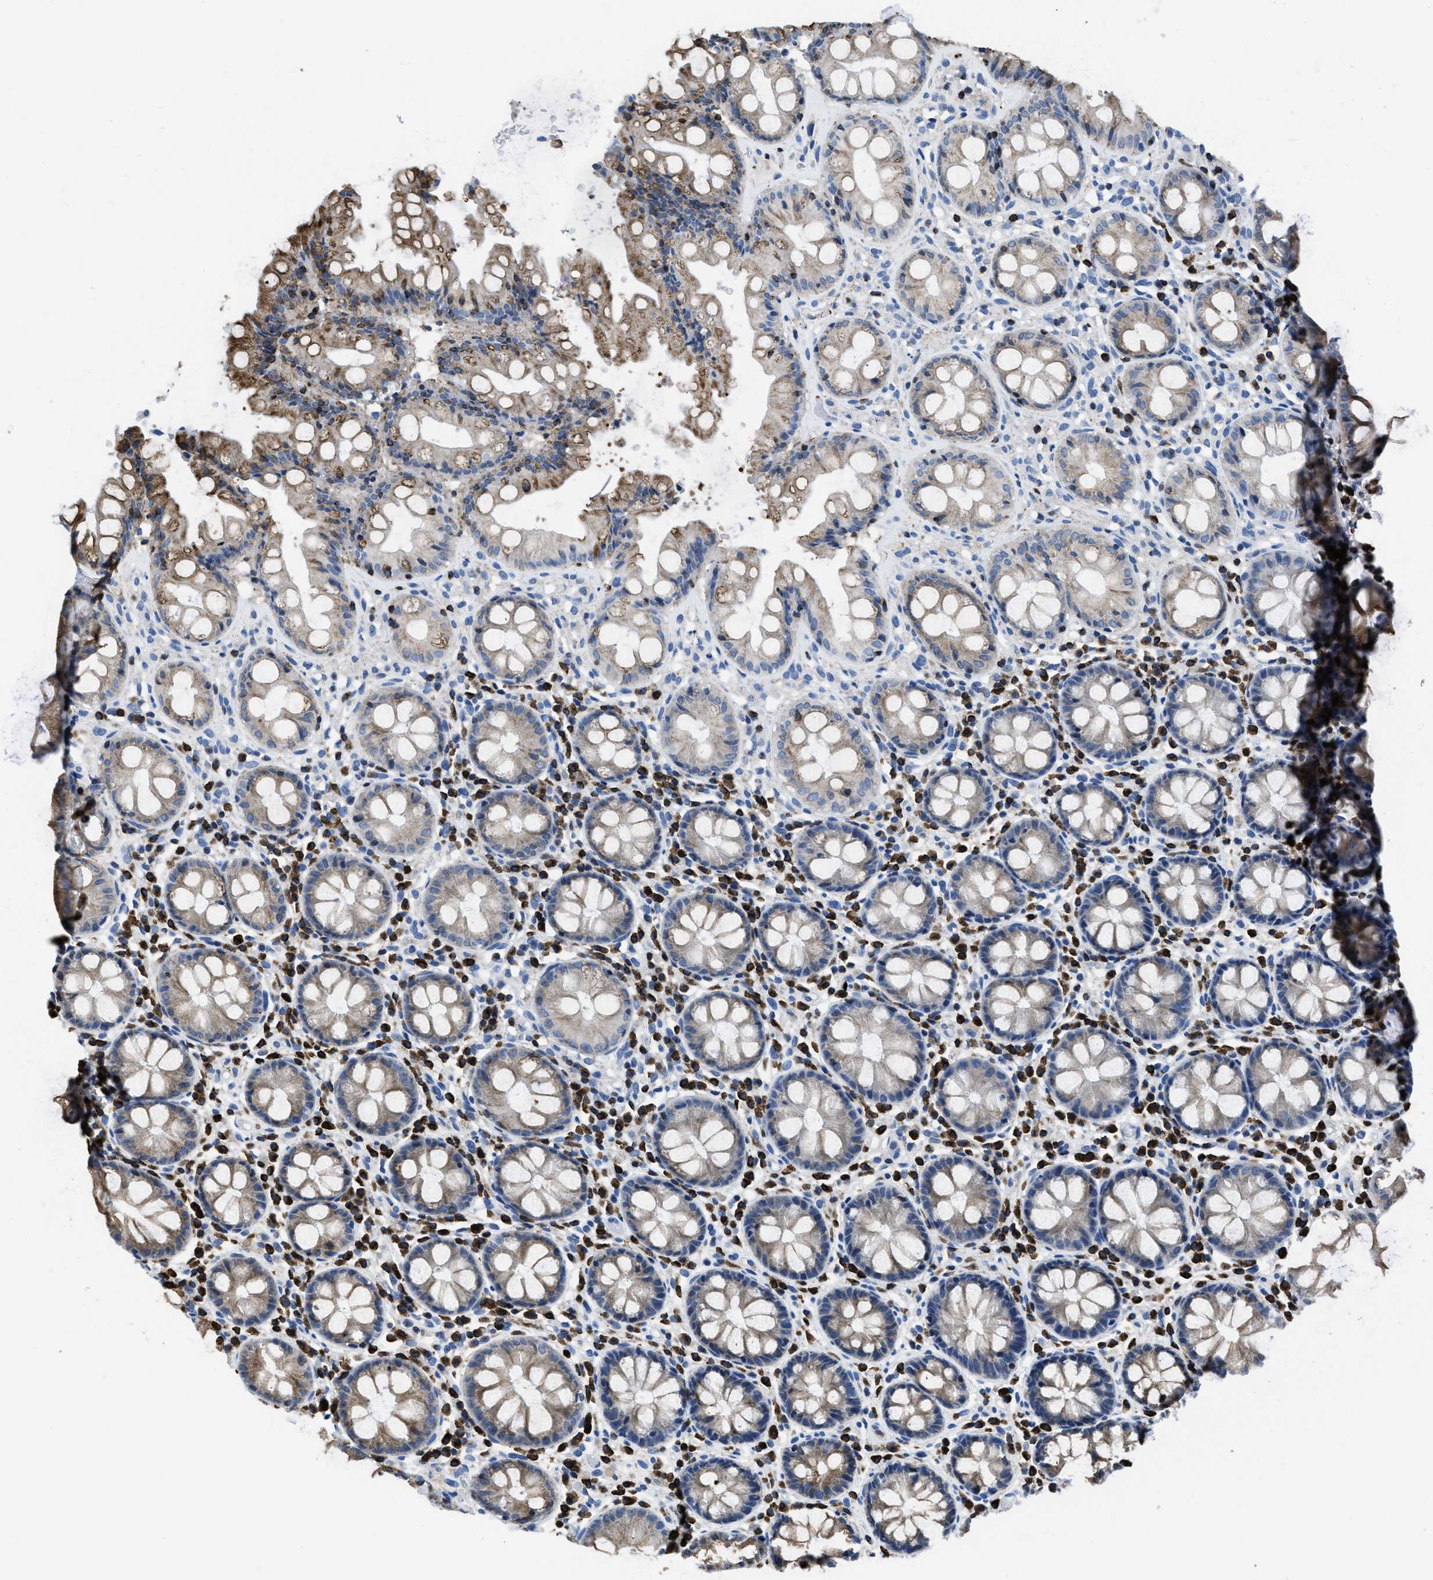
{"staining": {"intensity": "moderate", "quantity": "25%-75%", "location": "cytoplasmic/membranous"}, "tissue": "rectum", "cell_type": "Glandular cells", "image_type": "normal", "snomed": [{"axis": "morphology", "description": "Normal tissue, NOS"}, {"axis": "topography", "description": "Rectum"}], "caption": "Rectum stained with DAB (3,3'-diaminobenzidine) immunohistochemistry exhibits medium levels of moderate cytoplasmic/membranous staining in approximately 25%-75% of glandular cells. The staining was performed using DAB to visualize the protein expression in brown, while the nuclei were stained in blue with hematoxylin (Magnification: 20x).", "gene": "ITGA3", "patient": {"sex": "male", "age": 64}}